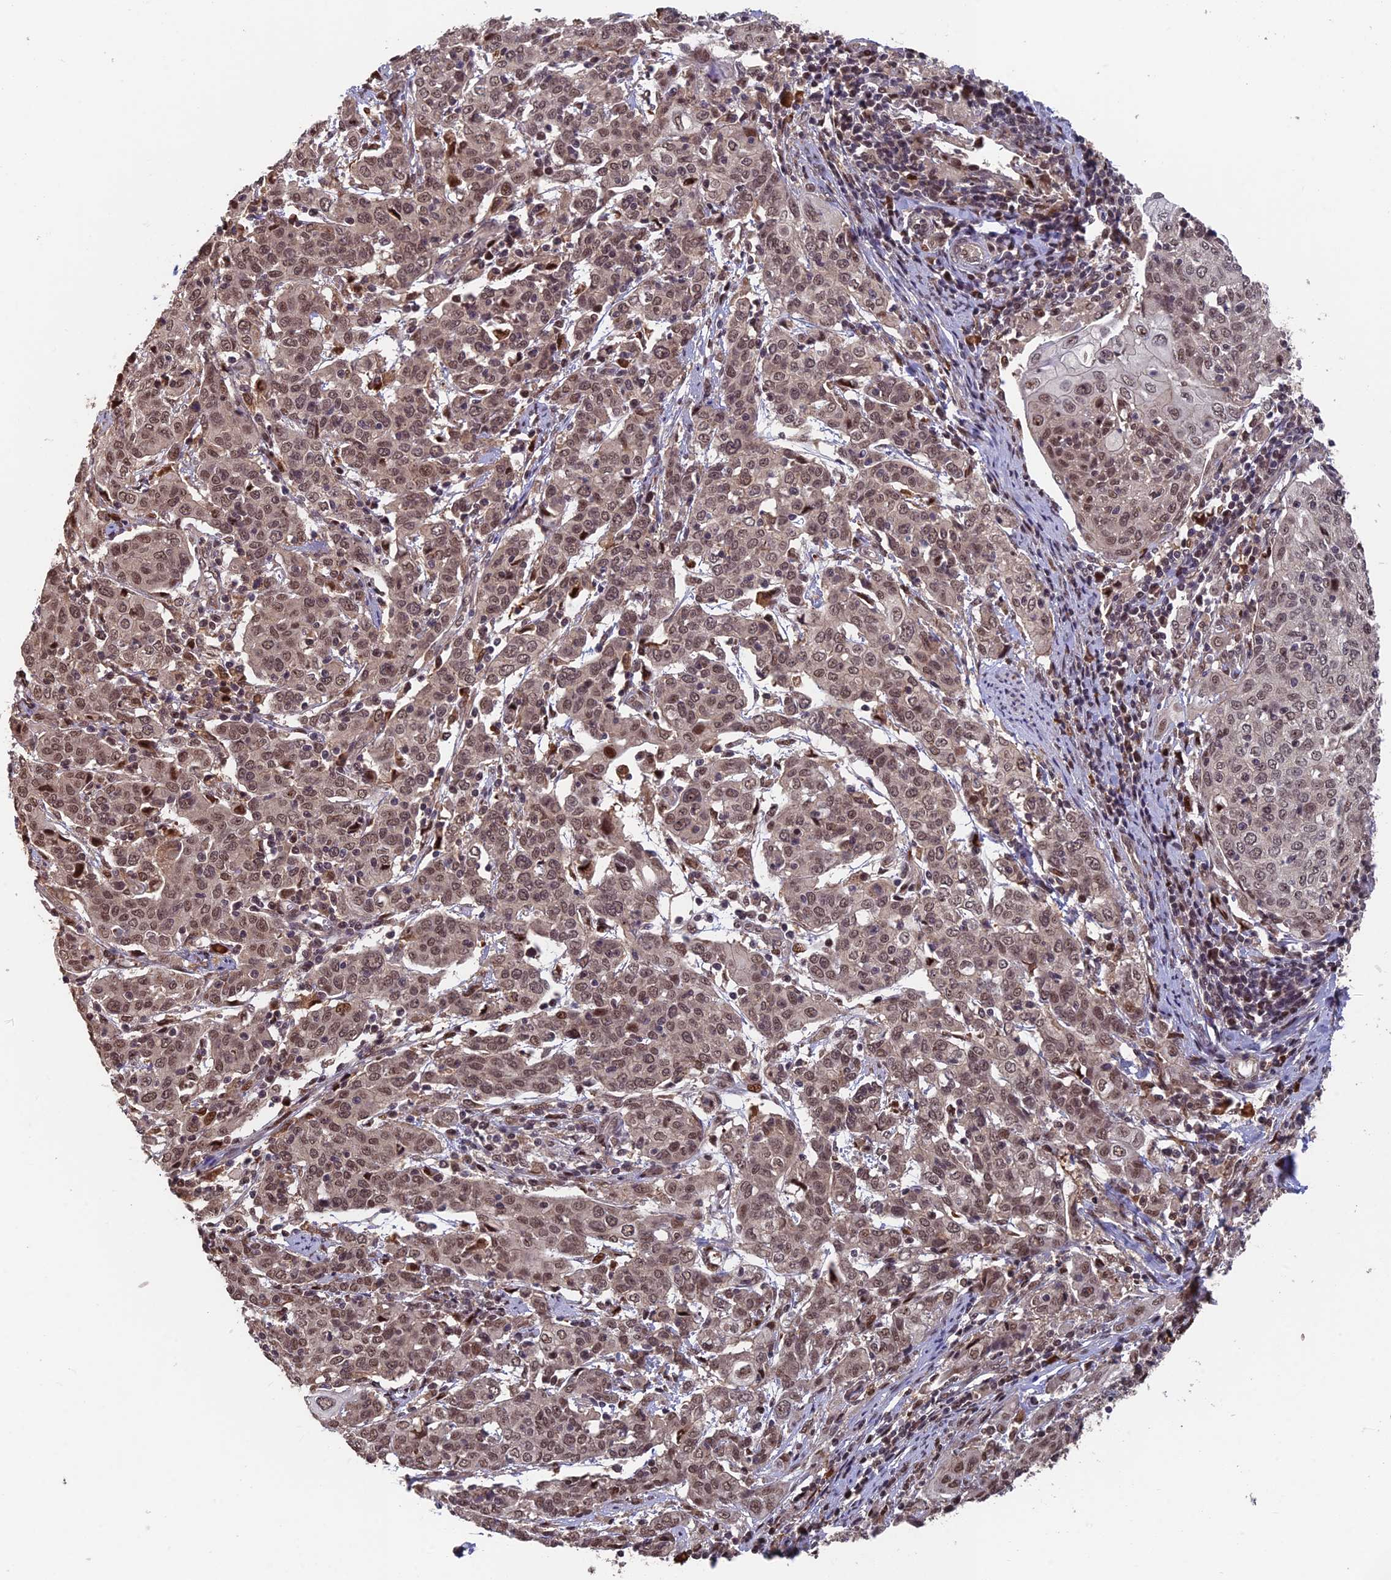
{"staining": {"intensity": "moderate", "quantity": ">75%", "location": "nuclear"}, "tissue": "cervical cancer", "cell_type": "Tumor cells", "image_type": "cancer", "snomed": [{"axis": "morphology", "description": "Squamous cell carcinoma, NOS"}, {"axis": "topography", "description": "Cervix"}], "caption": "A brown stain labels moderate nuclear expression of a protein in human cervical cancer (squamous cell carcinoma) tumor cells.", "gene": "OSBPL1A", "patient": {"sex": "female", "age": 67}}